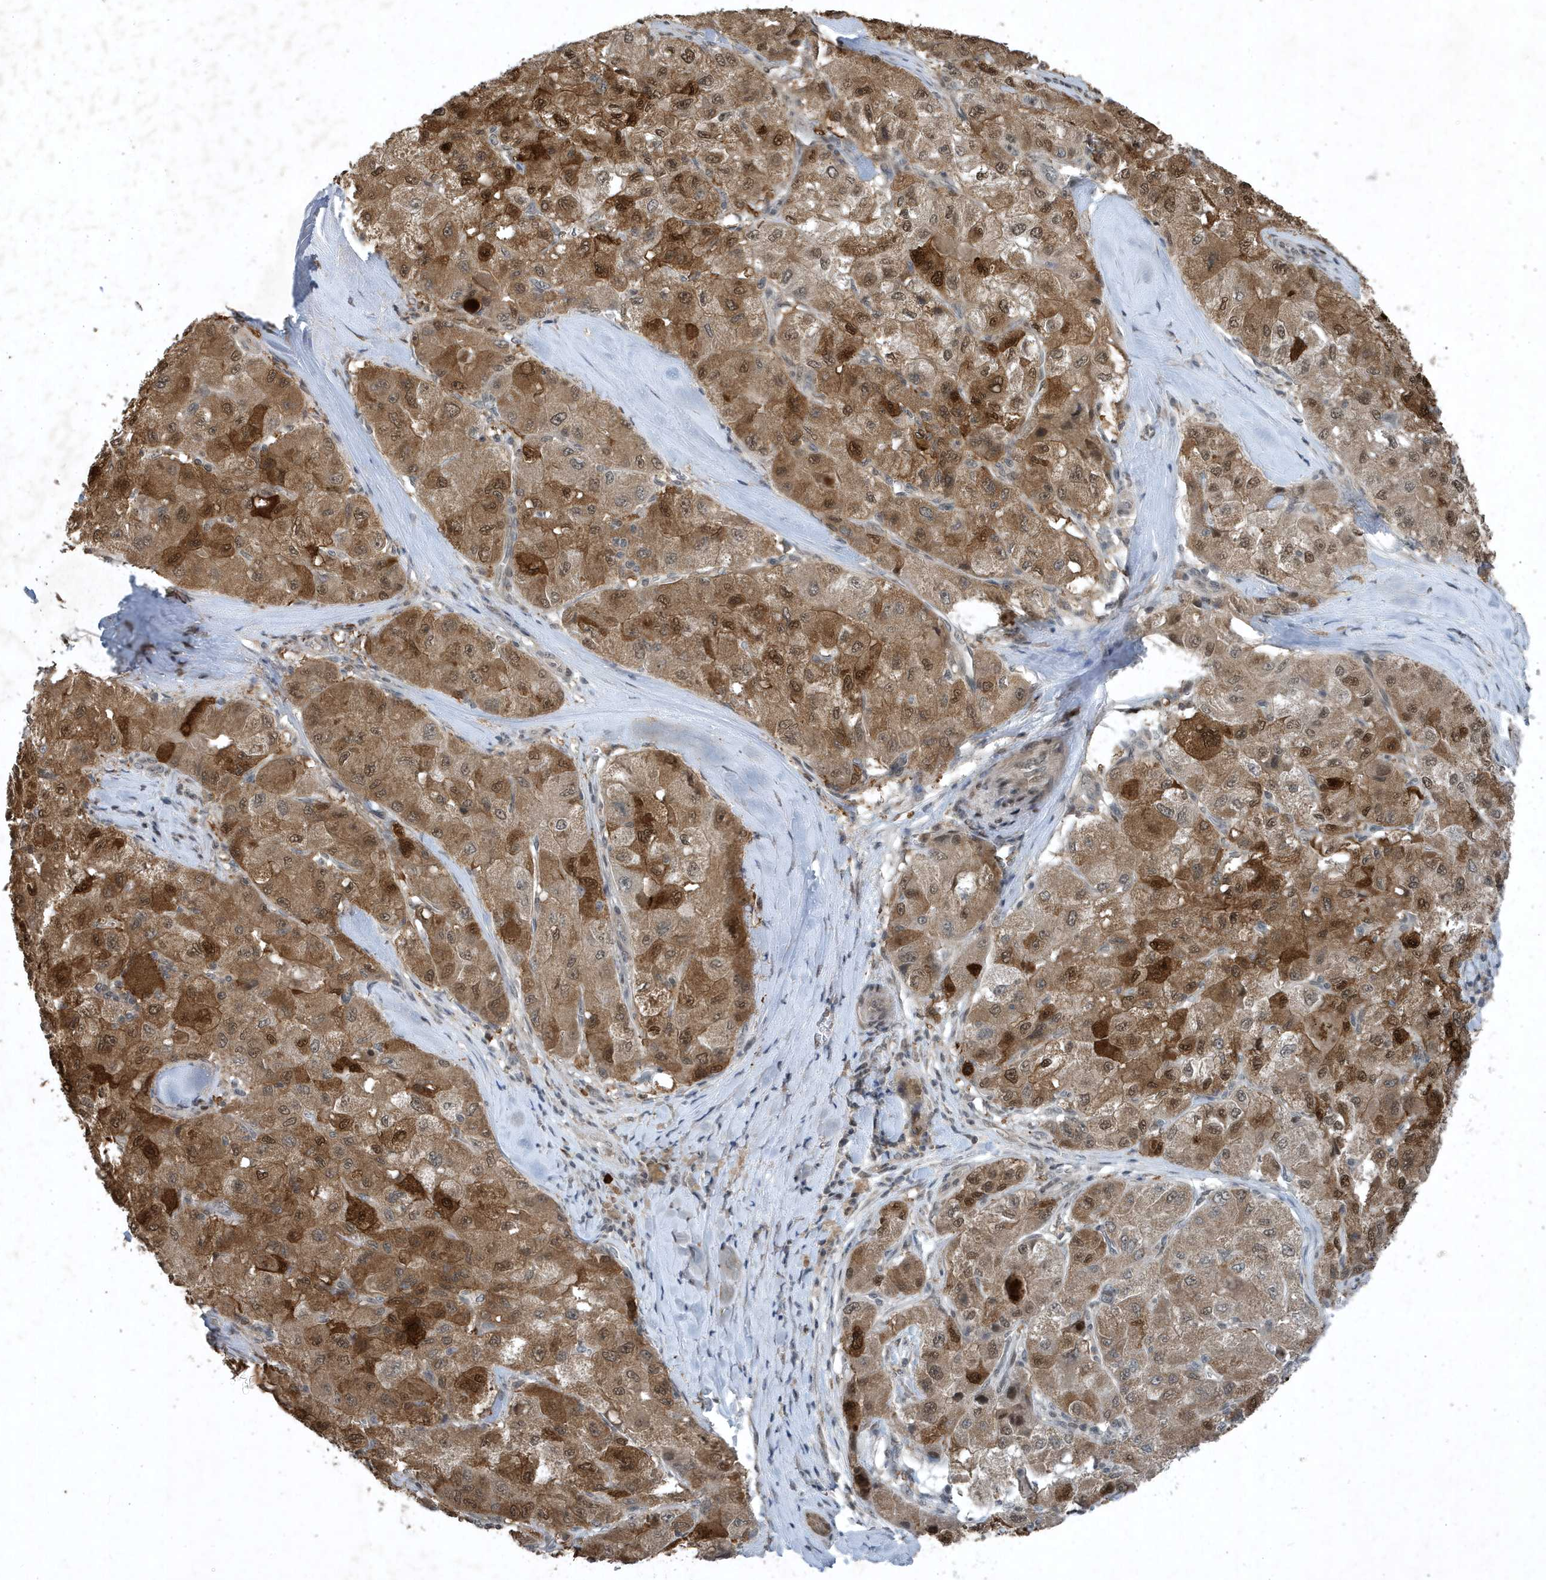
{"staining": {"intensity": "moderate", "quantity": ">75%", "location": "cytoplasmic/membranous,nuclear"}, "tissue": "liver cancer", "cell_type": "Tumor cells", "image_type": "cancer", "snomed": [{"axis": "morphology", "description": "Carcinoma, Hepatocellular, NOS"}, {"axis": "topography", "description": "Liver"}], "caption": "Moderate cytoplasmic/membranous and nuclear protein positivity is seen in about >75% of tumor cells in liver cancer.", "gene": "HSPA1A", "patient": {"sex": "male", "age": 80}}